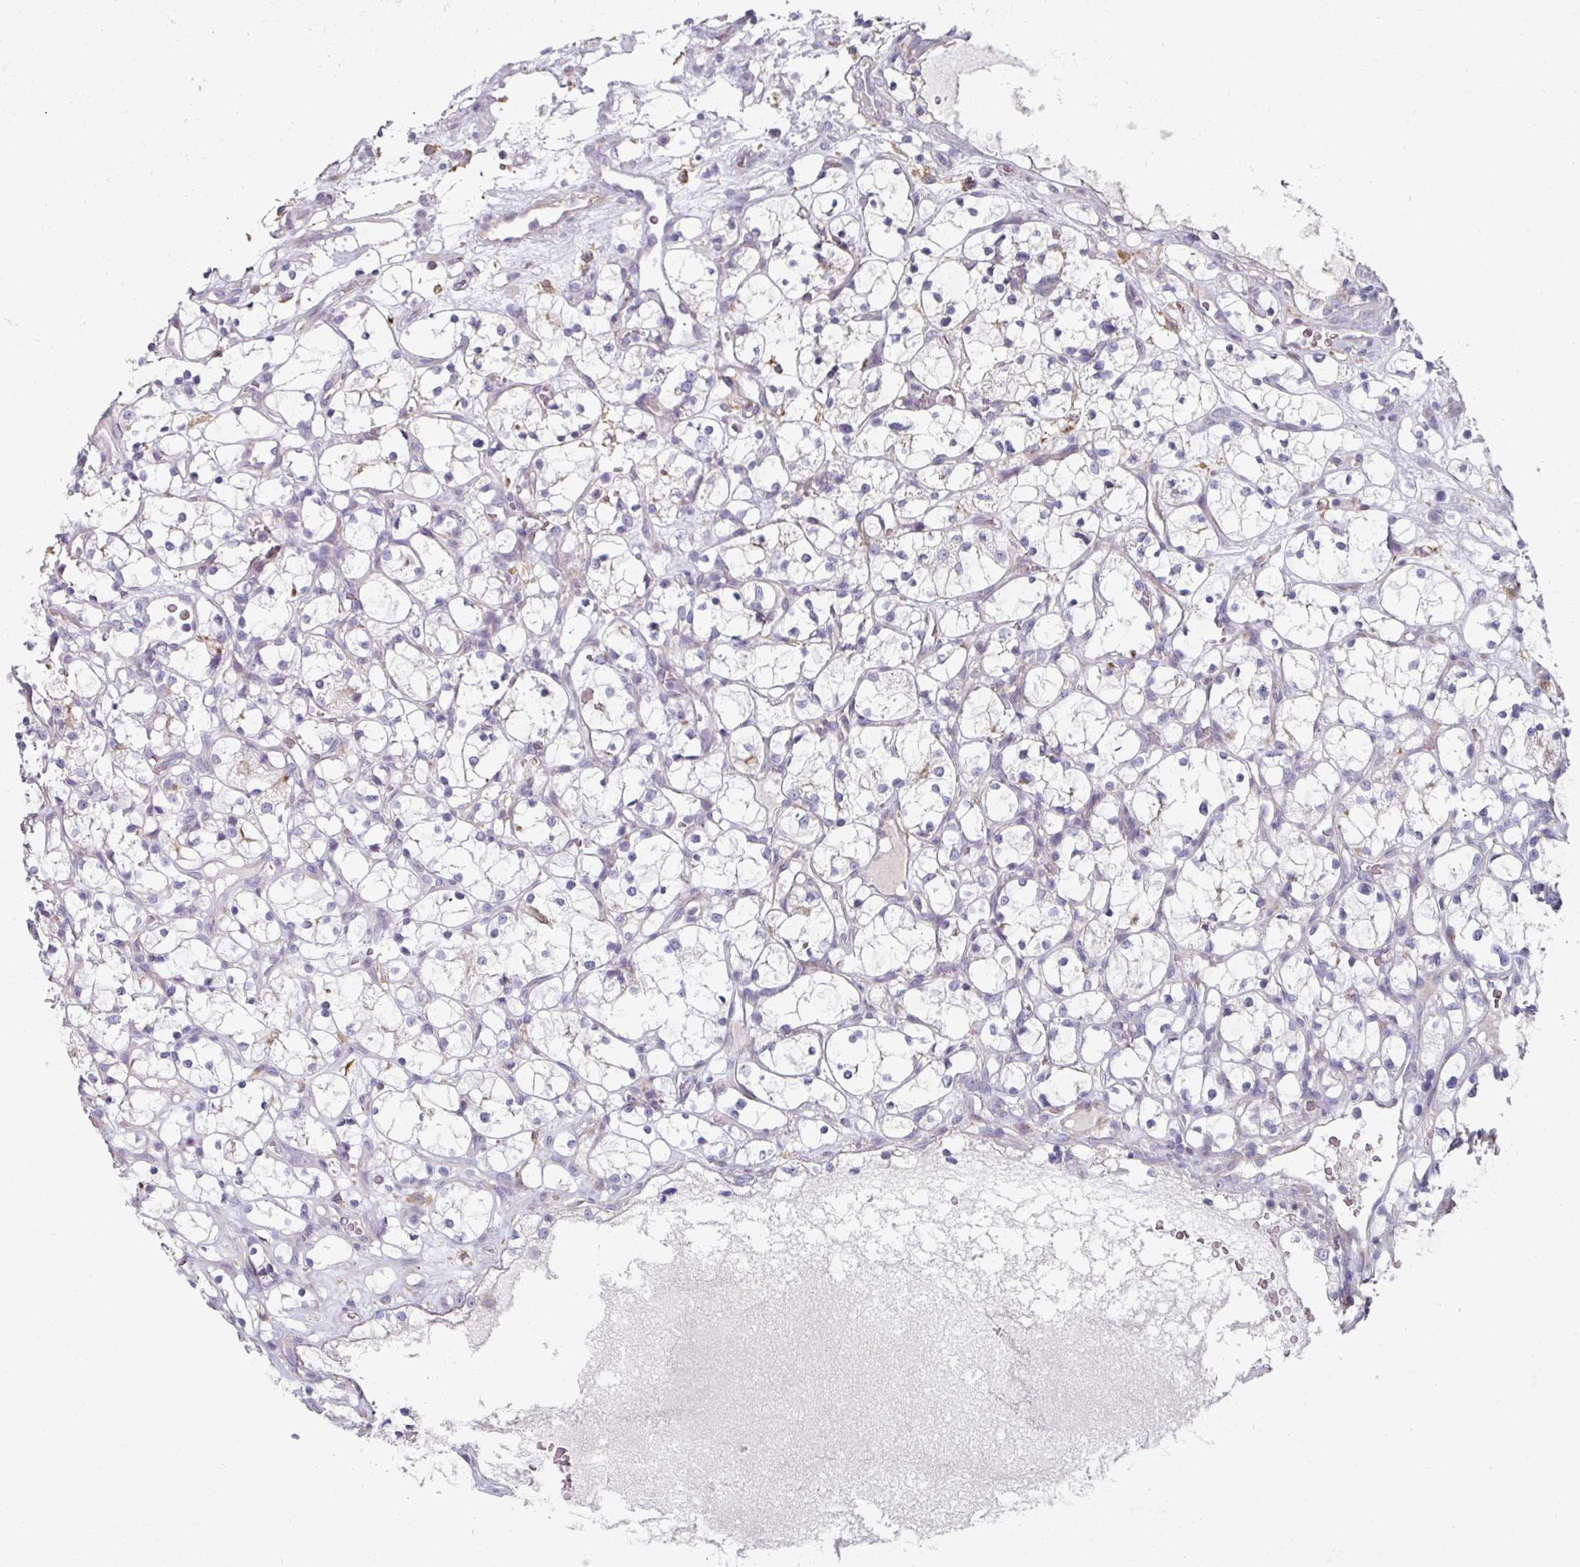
{"staining": {"intensity": "negative", "quantity": "none", "location": "none"}, "tissue": "renal cancer", "cell_type": "Tumor cells", "image_type": "cancer", "snomed": [{"axis": "morphology", "description": "Adenocarcinoma, NOS"}, {"axis": "topography", "description": "Kidney"}], "caption": "Histopathology image shows no significant protein staining in tumor cells of renal cancer (adenocarcinoma).", "gene": "WSB2", "patient": {"sex": "female", "age": 69}}